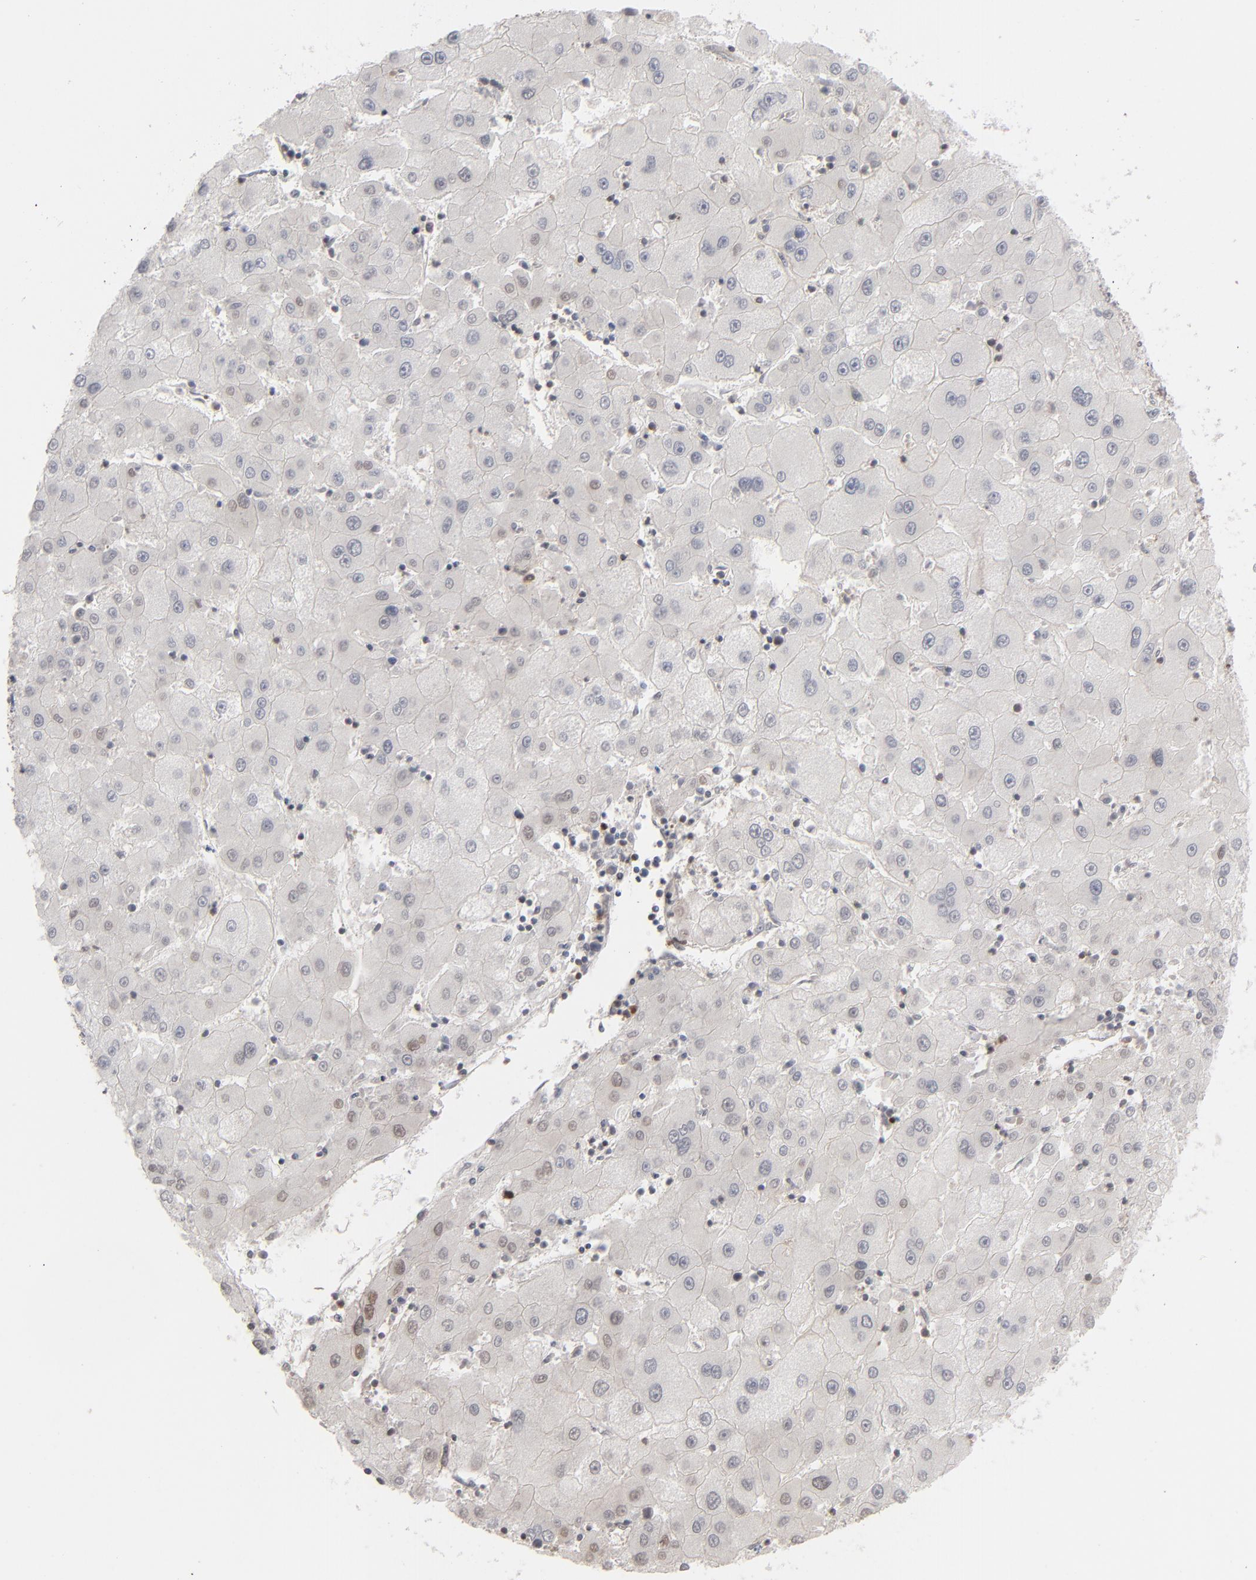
{"staining": {"intensity": "negative", "quantity": "none", "location": "none"}, "tissue": "liver cancer", "cell_type": "Tumor cells", "image_type": "cancer", "snomed": [{"axis": "morphology", "description": "Carcinoma, Hepatocellular, NOS"}, {"axis": "topography", "description": "Liver"}], "caption": "Immunohistochemistry photomicrograph of liver cancer (hepatocellular carcinoma) stained for a protein (brown), which reveals no expression in tumor cells.", "gene": "STAT4", "patient": {"sex": "male", "age": 72}}